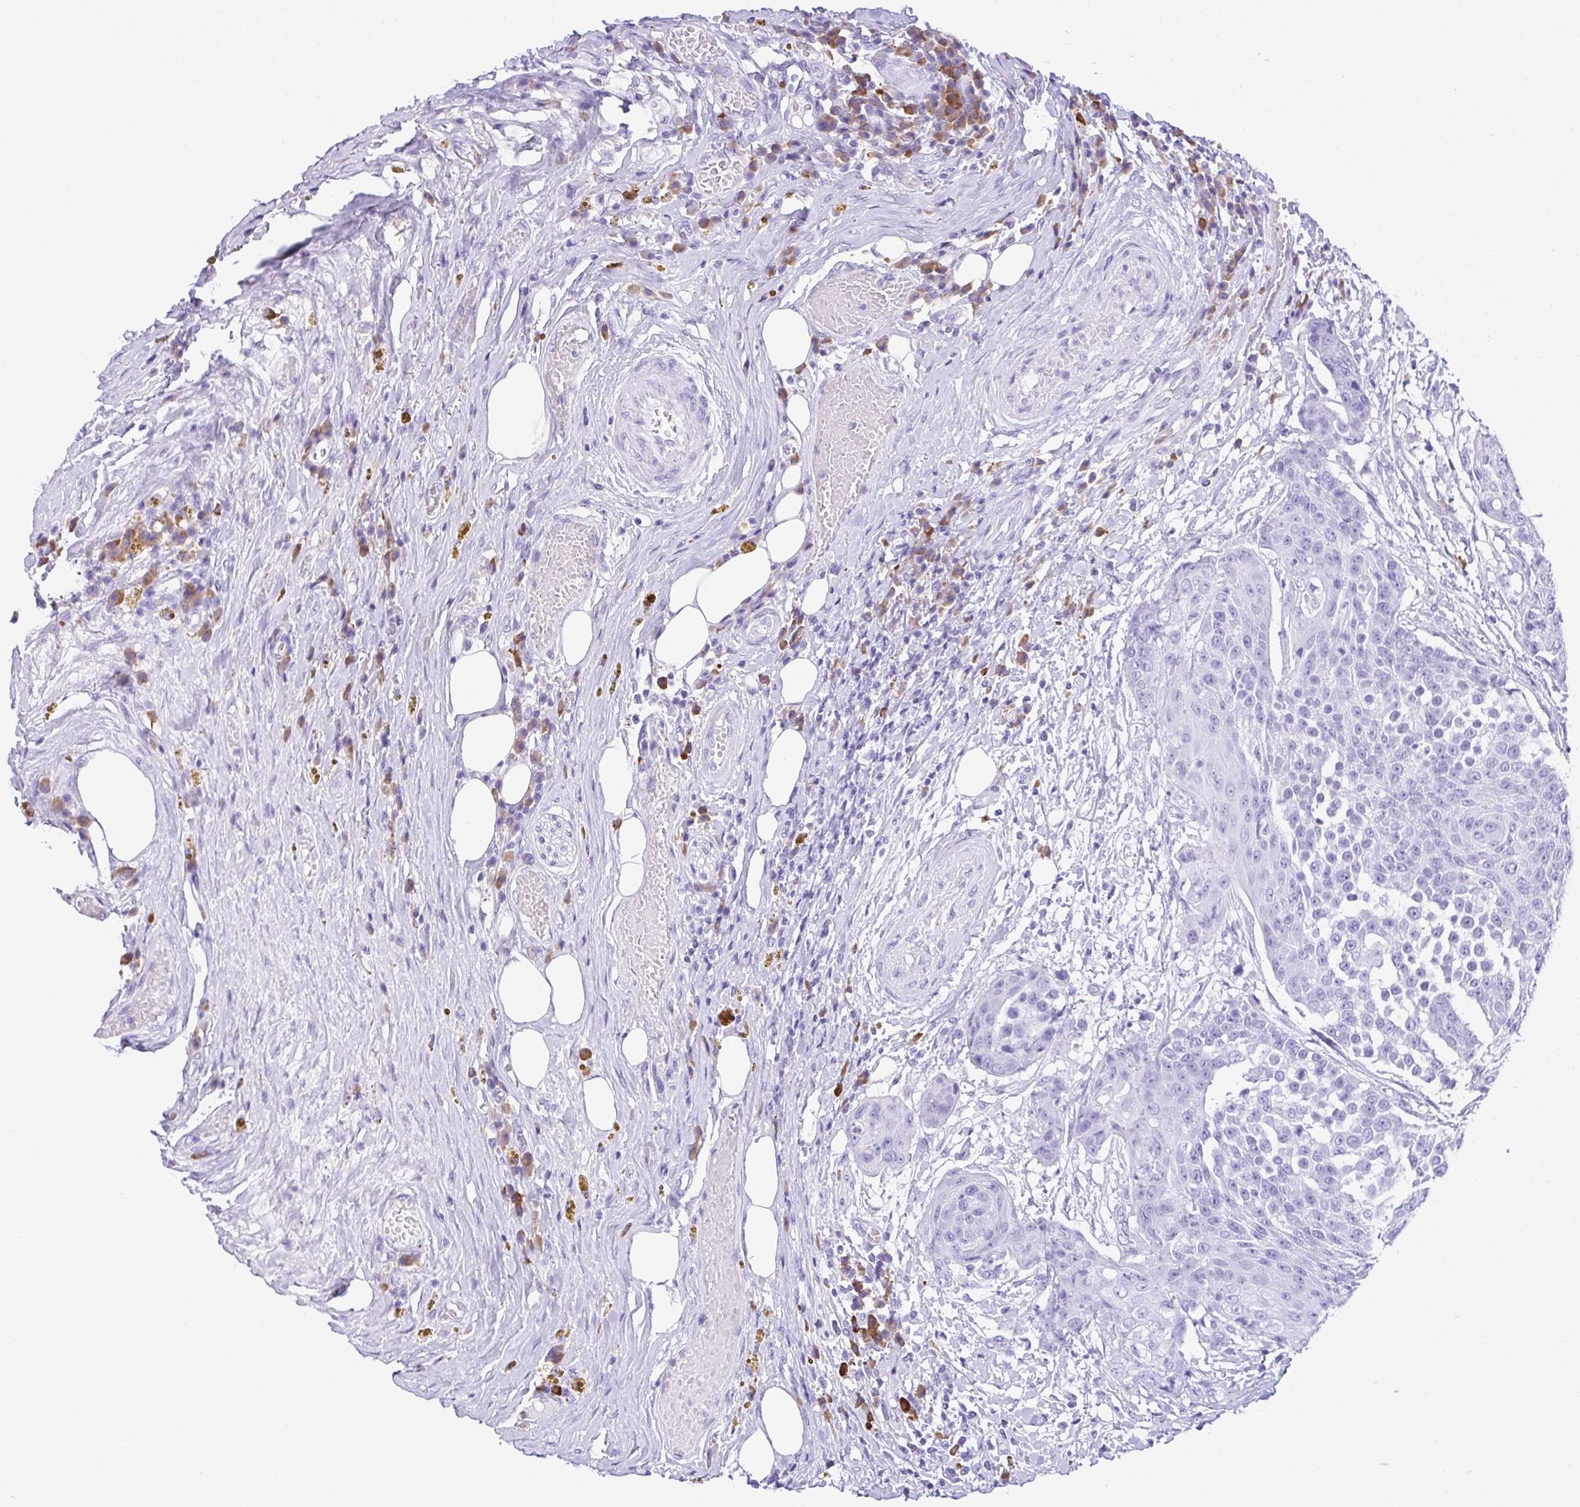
{"staining": {"intensity": "negative", "quantity": "none", "location": "none"}, "tissue": "urothelial cancer", "cell_type": "Tumor cells", "image_type": "cancer", "snomed": [{"axis": "morphology", "description": "Urothelial carcinoma, High grade"}, {"axis": "topography", "description": "Urinary bladder"}], "caption": "An image of human urothelial cancer is negative for staining in tumor cells.", "gene": "BEST4", "patient": {"sex": "female", "age": 63}}